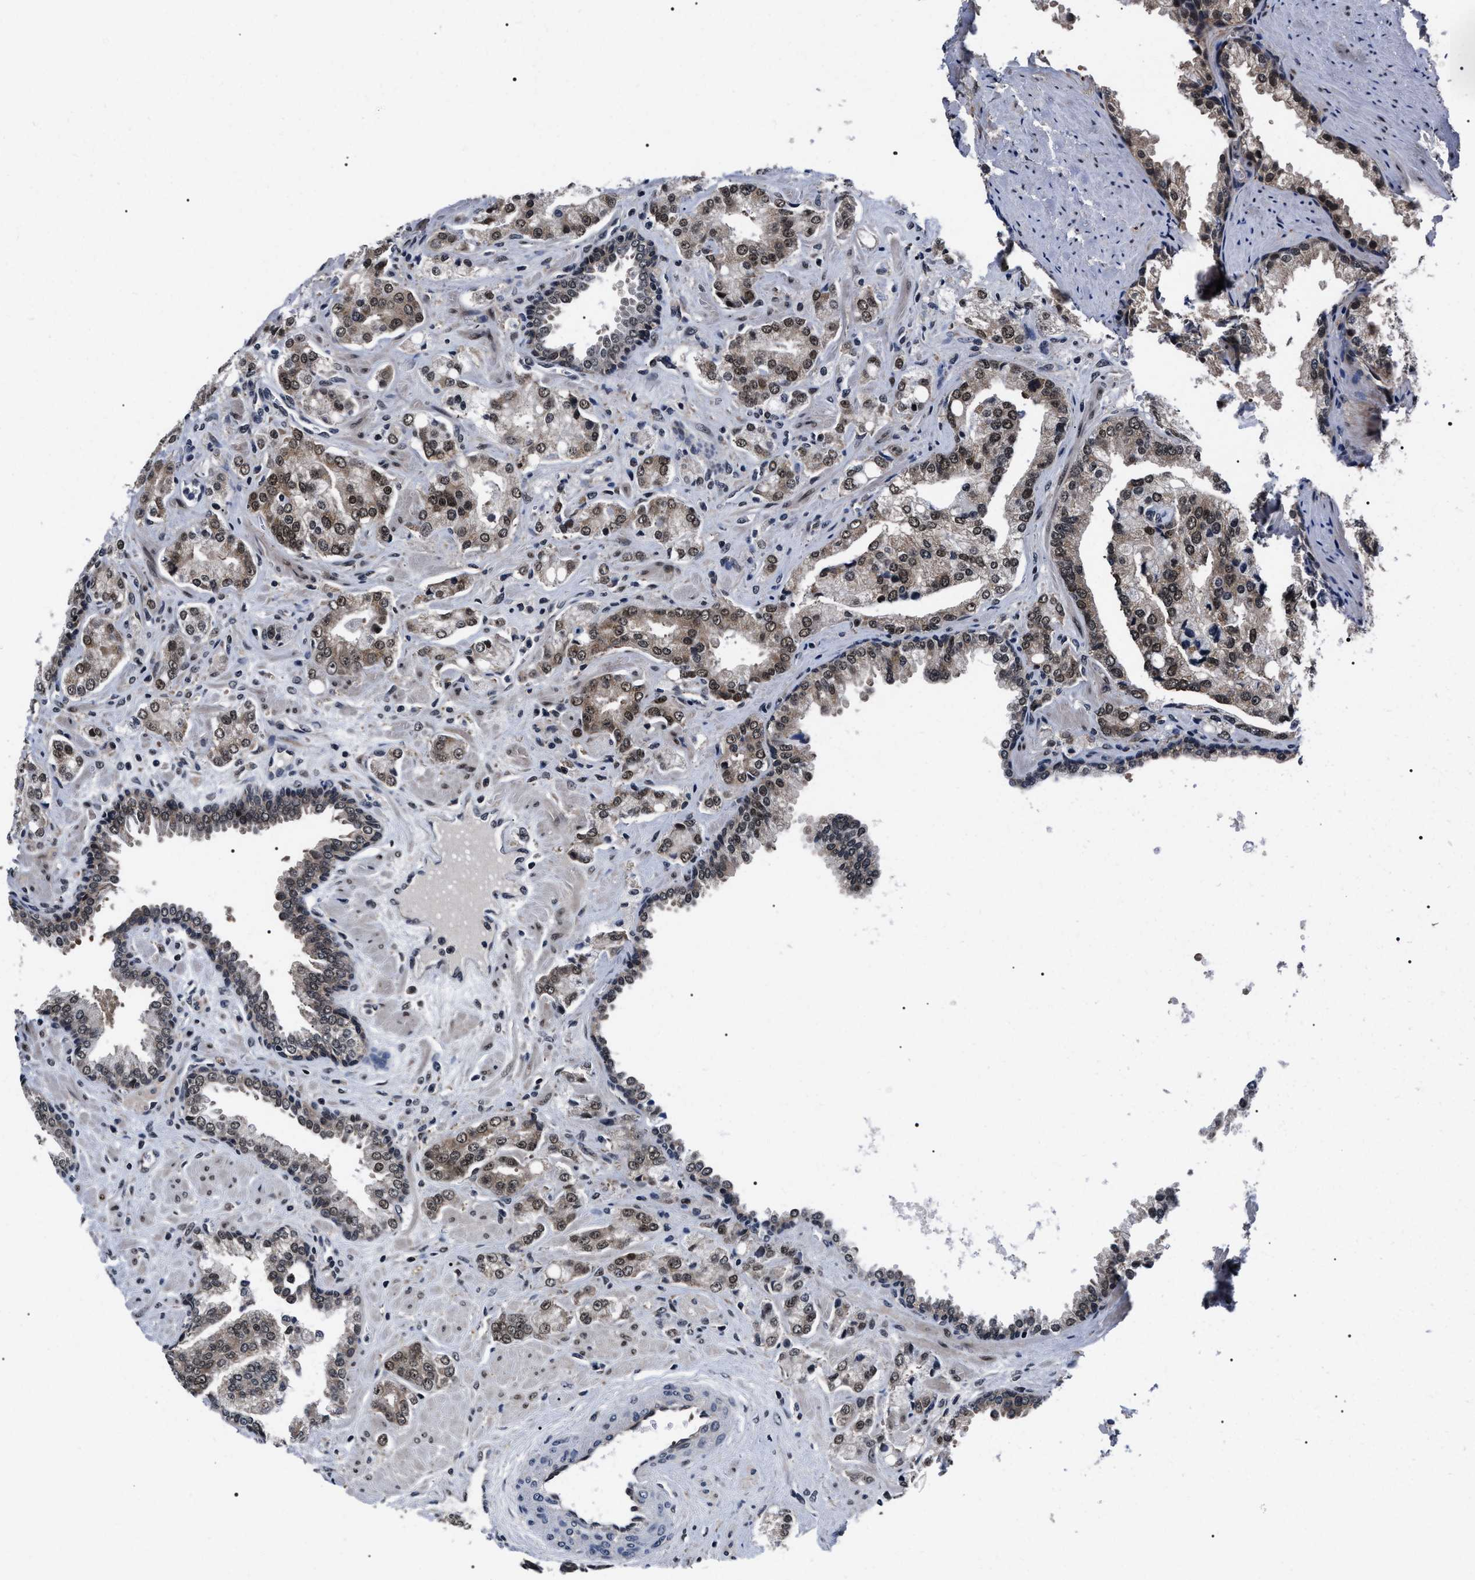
{"staining": {"intensity": "moderate", "quantity": ">75%", "location": "cytoplasmic/membranous,nuclear"}, "tissue": "prostate cancer", "cell_type": "Tumor cells", "image_type": "cancer", "snomed": [{"axis": "morphology", "description": "Adenocarcinoma, High grade"}, {"axis": "topography", "description": "Prostate"}], "caption": "There is medium levels of moderate cytoplasmic/membranous and nuclear staining in tumor cells of prostate cancer (high-grade adenocarcinoma), as demonstrated by immunohistochemical staining (brown color).", "gene": "CSNK2A1", "patient": {"sex": "male", "age": 67}}